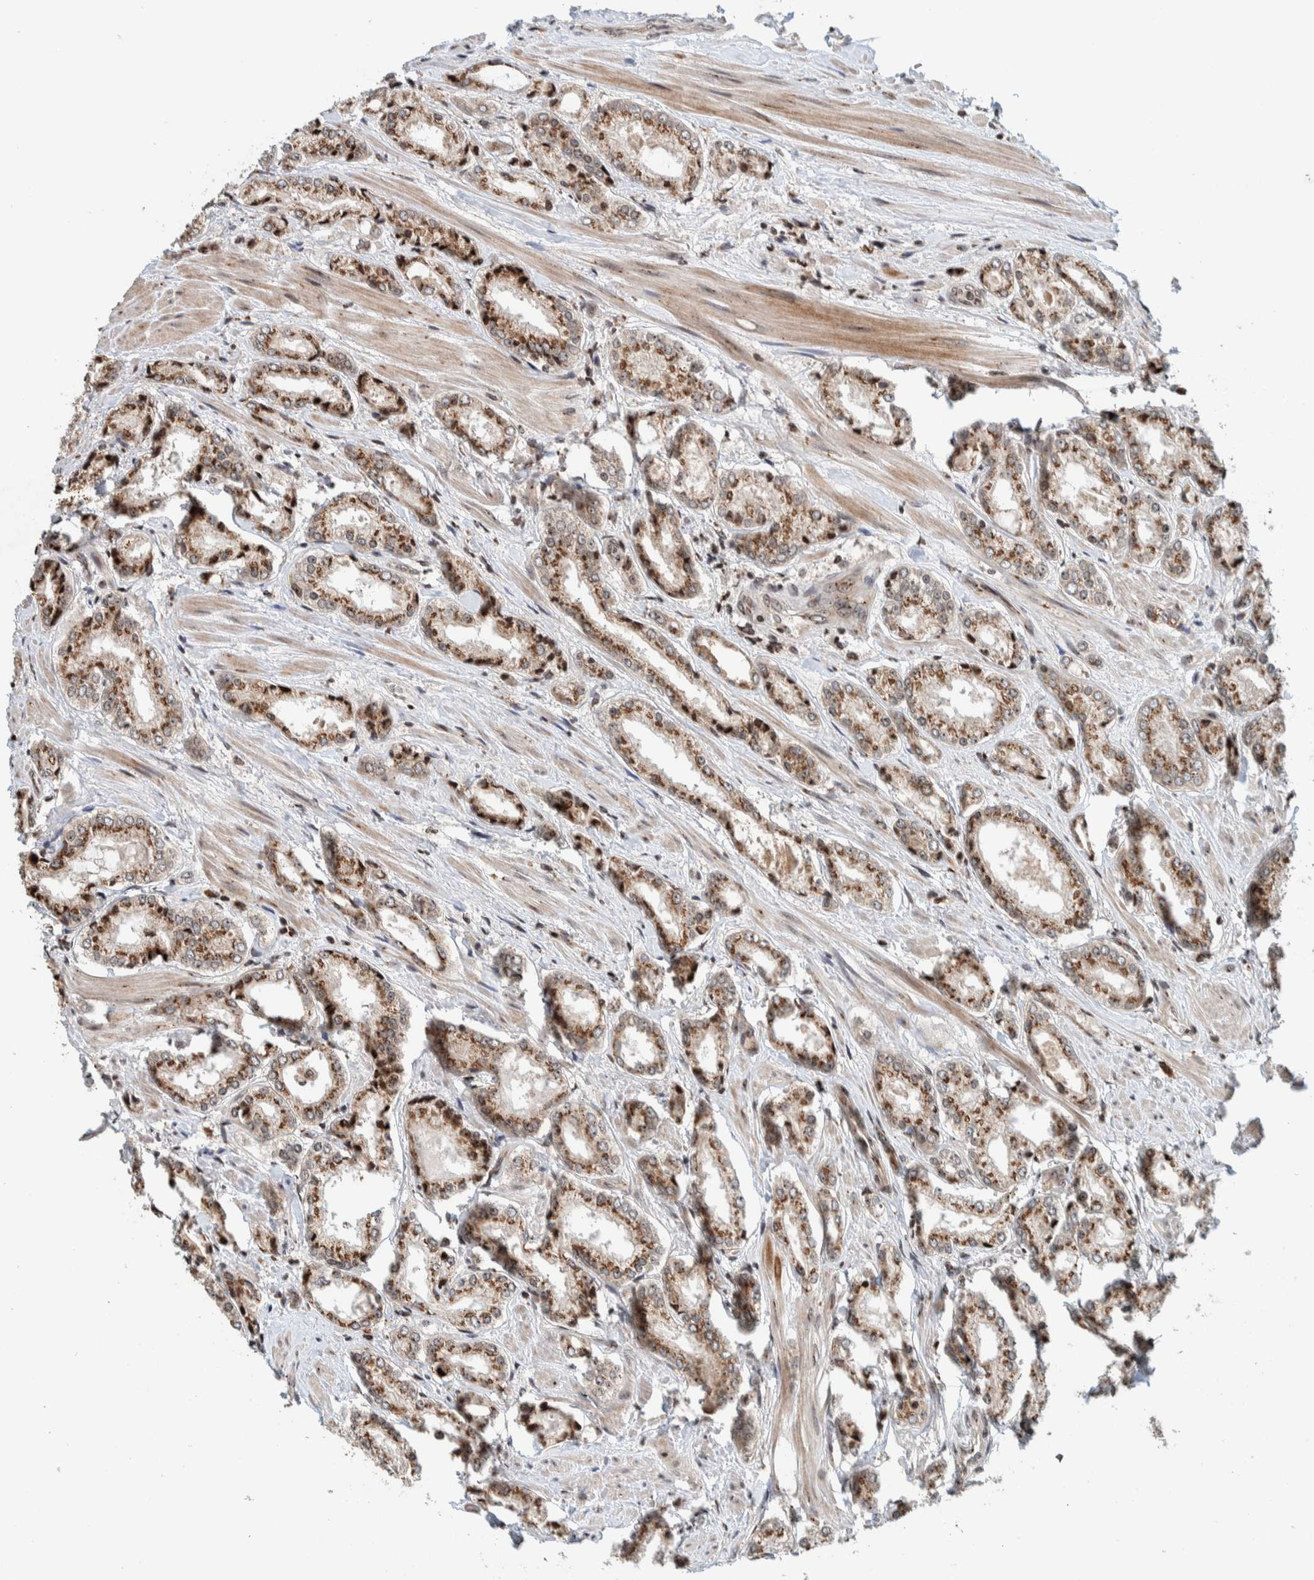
{"staining": {"intensity": "strong", "quantity": ">75%", "location": "cytoplasmic/membranous"}, "tissue": "prostate cancer", "cell_type": "Tumor cells", "image_type": "cancer", "snomed": [{"axis": "morphology", "description": "Adenocarcinoma, Low grade"}, {"axis": "topography", "description": "Prostate"}], "caption": "Protein expression analysis of prostate cancer (adenocarcinoma (low-grade)) shows strong cytoplasmic/membranous positivity in about >75% of tumor cells.", "gene": "CCDC182", "patient": {"sex": "male", "age": 62}}